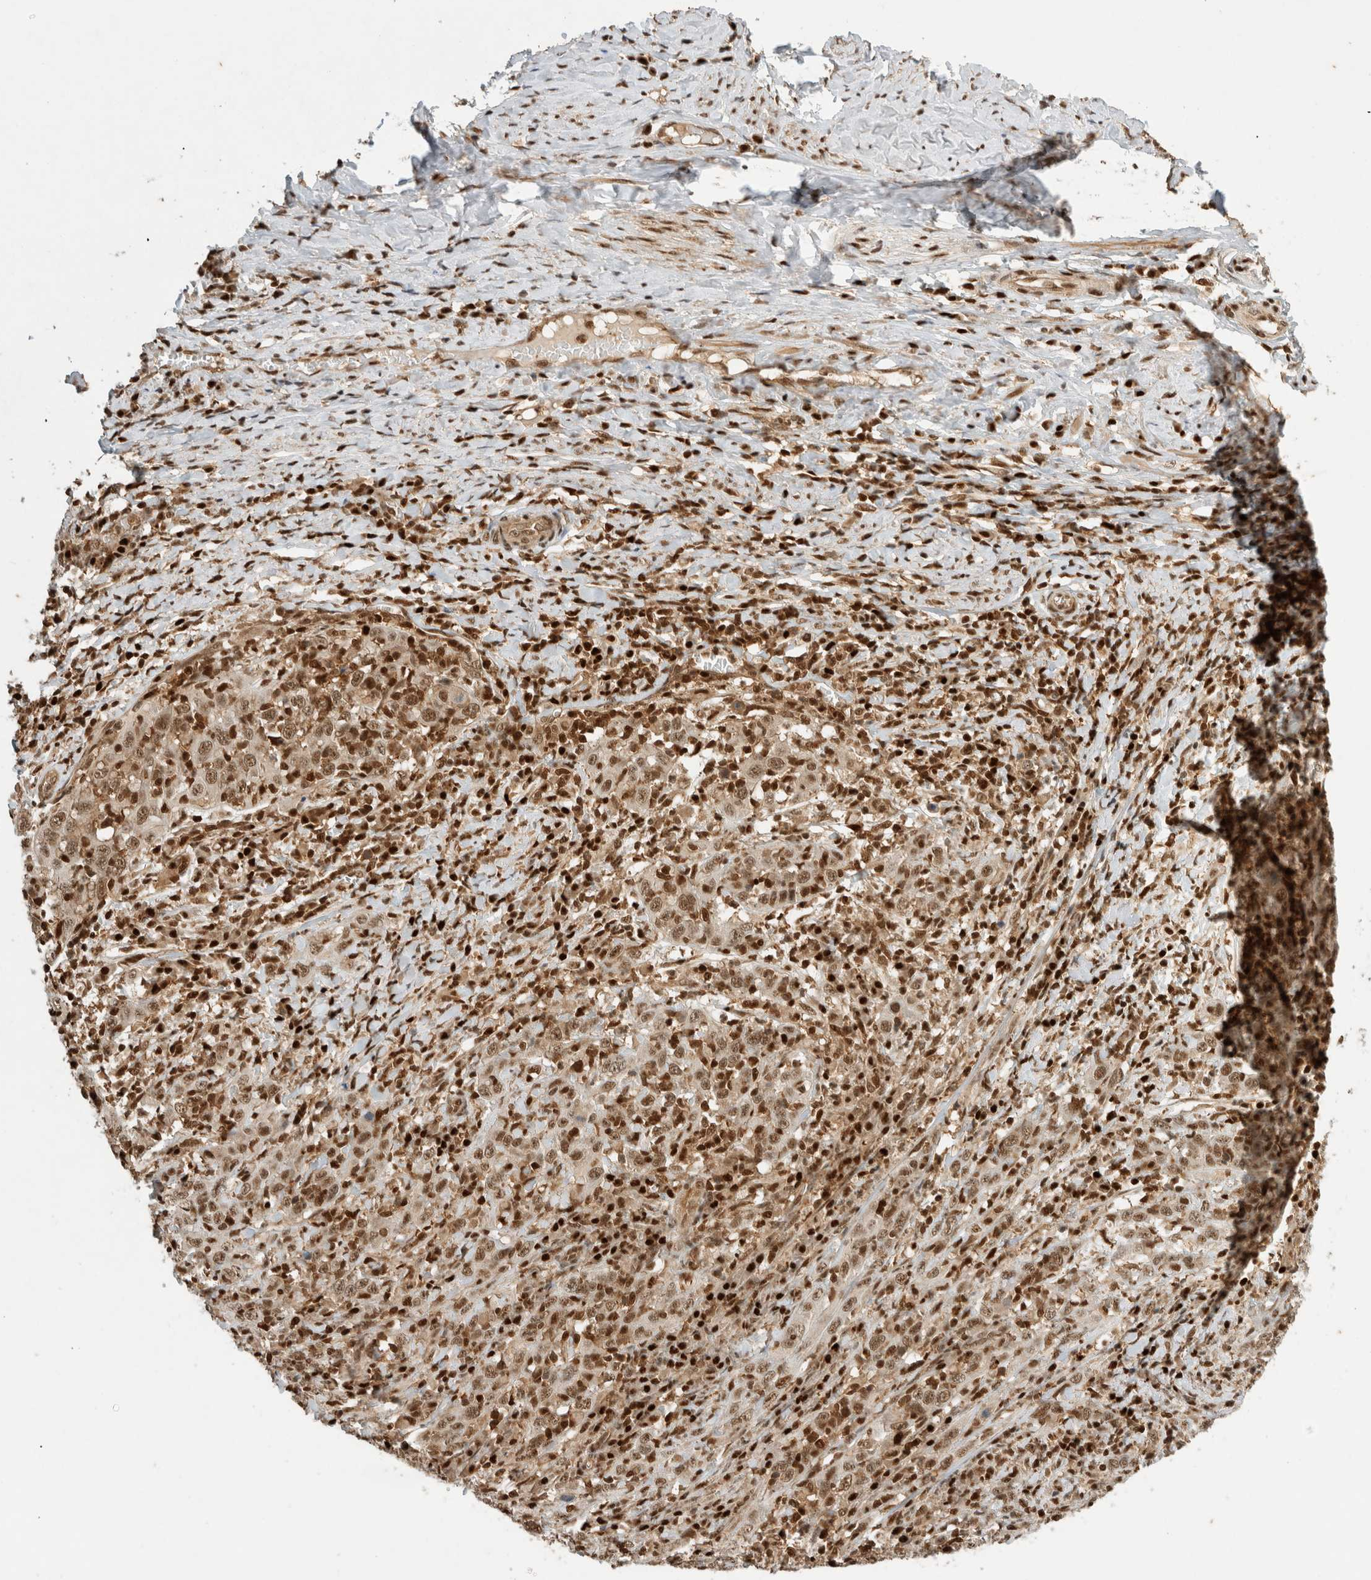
{"staining": {"intensity": "moderate", "quantity": ">75%", "location": "nuclear"}, "tissue": "cervical cancer", "cell_type": "Tumor cells", "image_type": "cancer", "snomed": [{"axis": "morphology", "description": "Squamous cell carcinoma, NOS"}, {"axis": "topography", "description": "Cervix"}], "caption": "Cervical squamous cell carcinoma stained for a protein (brown) shows moderate nuclear positive positivity in approximately >75% of tumor cells.", "gene": "SNRNP40", "patient": {"sex": "female", "age": 46}}